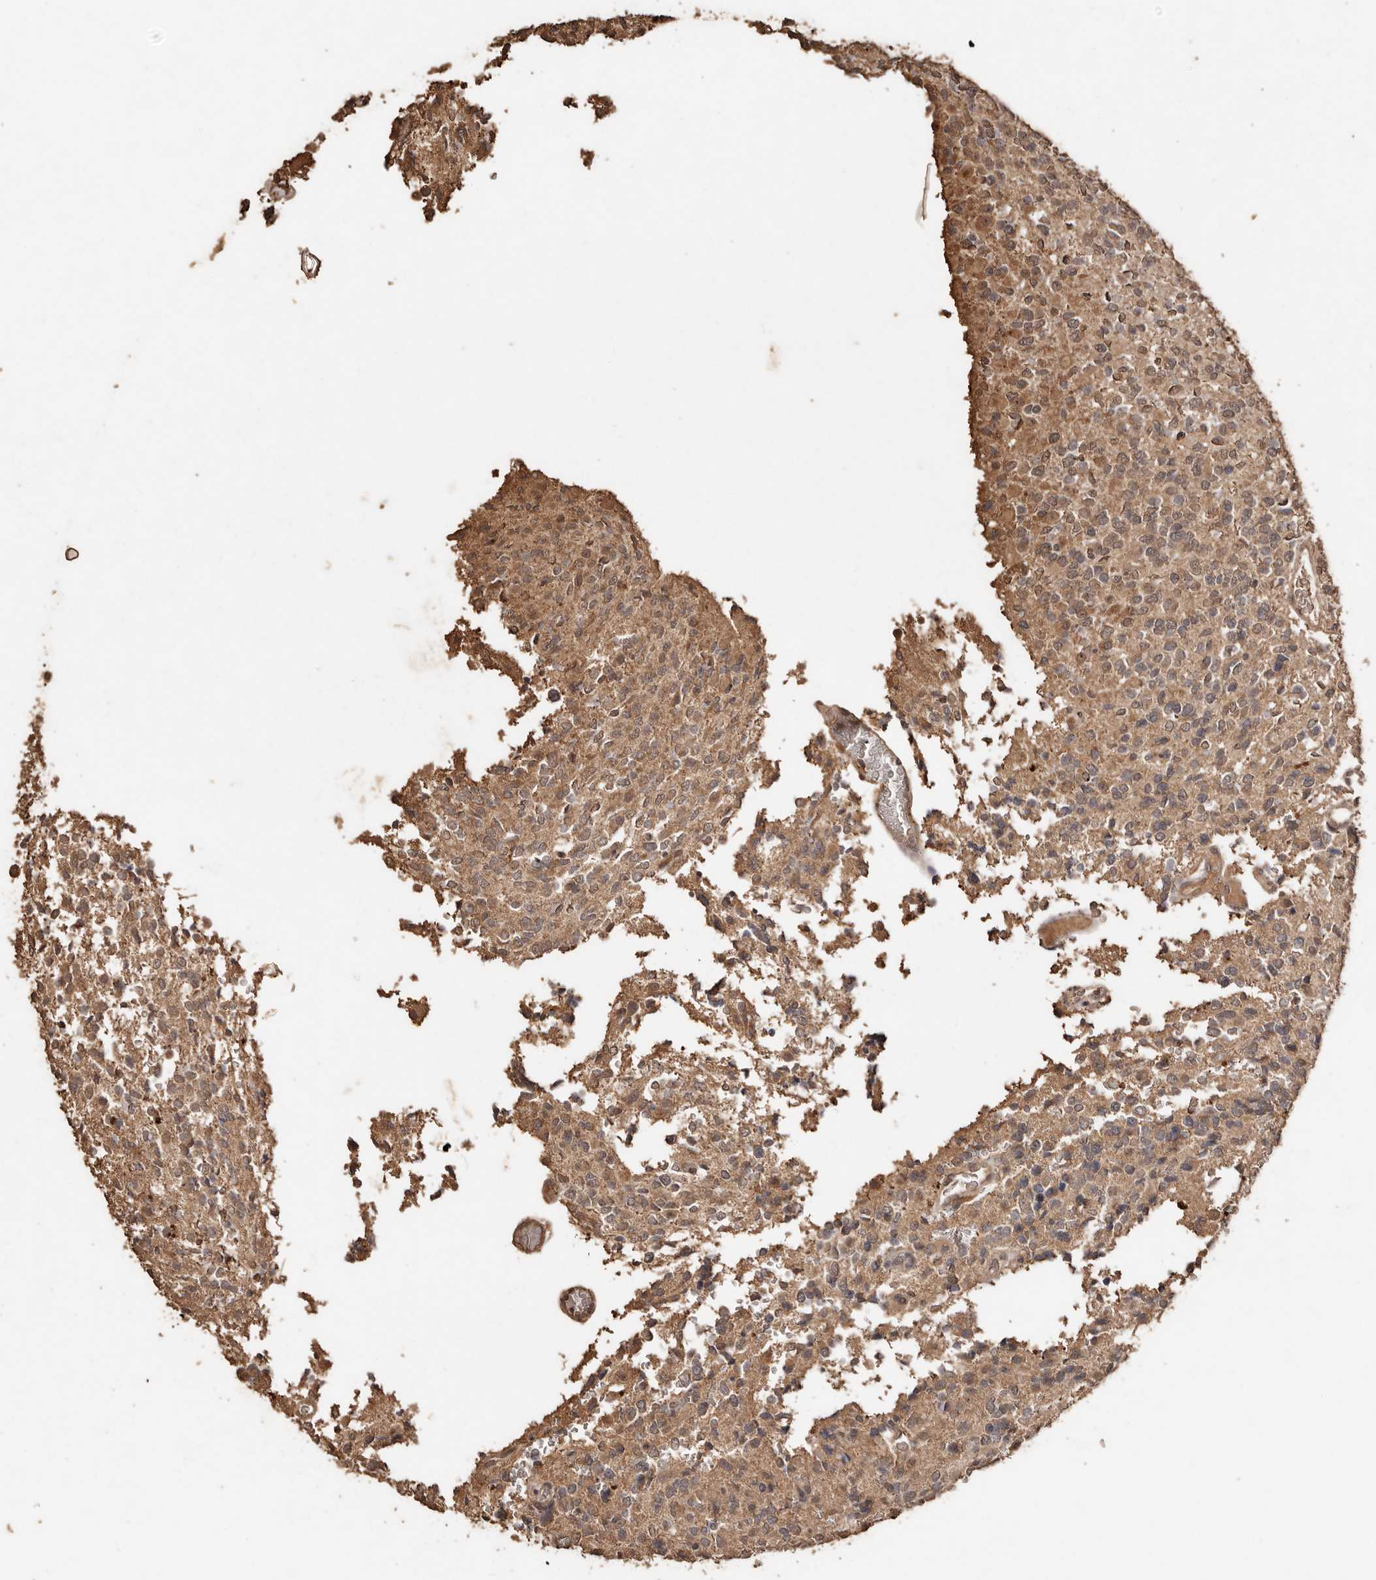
{"staining": {"intensity": "weak", "quantity": ">75%", "location": "cytoplasmic/membranous"}, "tissue": "glioma", "cell_type": "Tumor cells", "image_type": "cancer", "snomed": [{"axis": "morphology", "description": "Glioma, malignant, High grade"}, {"axis": "topography", "description": "Brain"}], "caption": "This is a histology image of IHC staining of glioma, which shows weak staining in the cytoplasmic/membranous of tumor cells.", "gene": "PKDCC", "patient": {"sex": "male", "age": 34}}